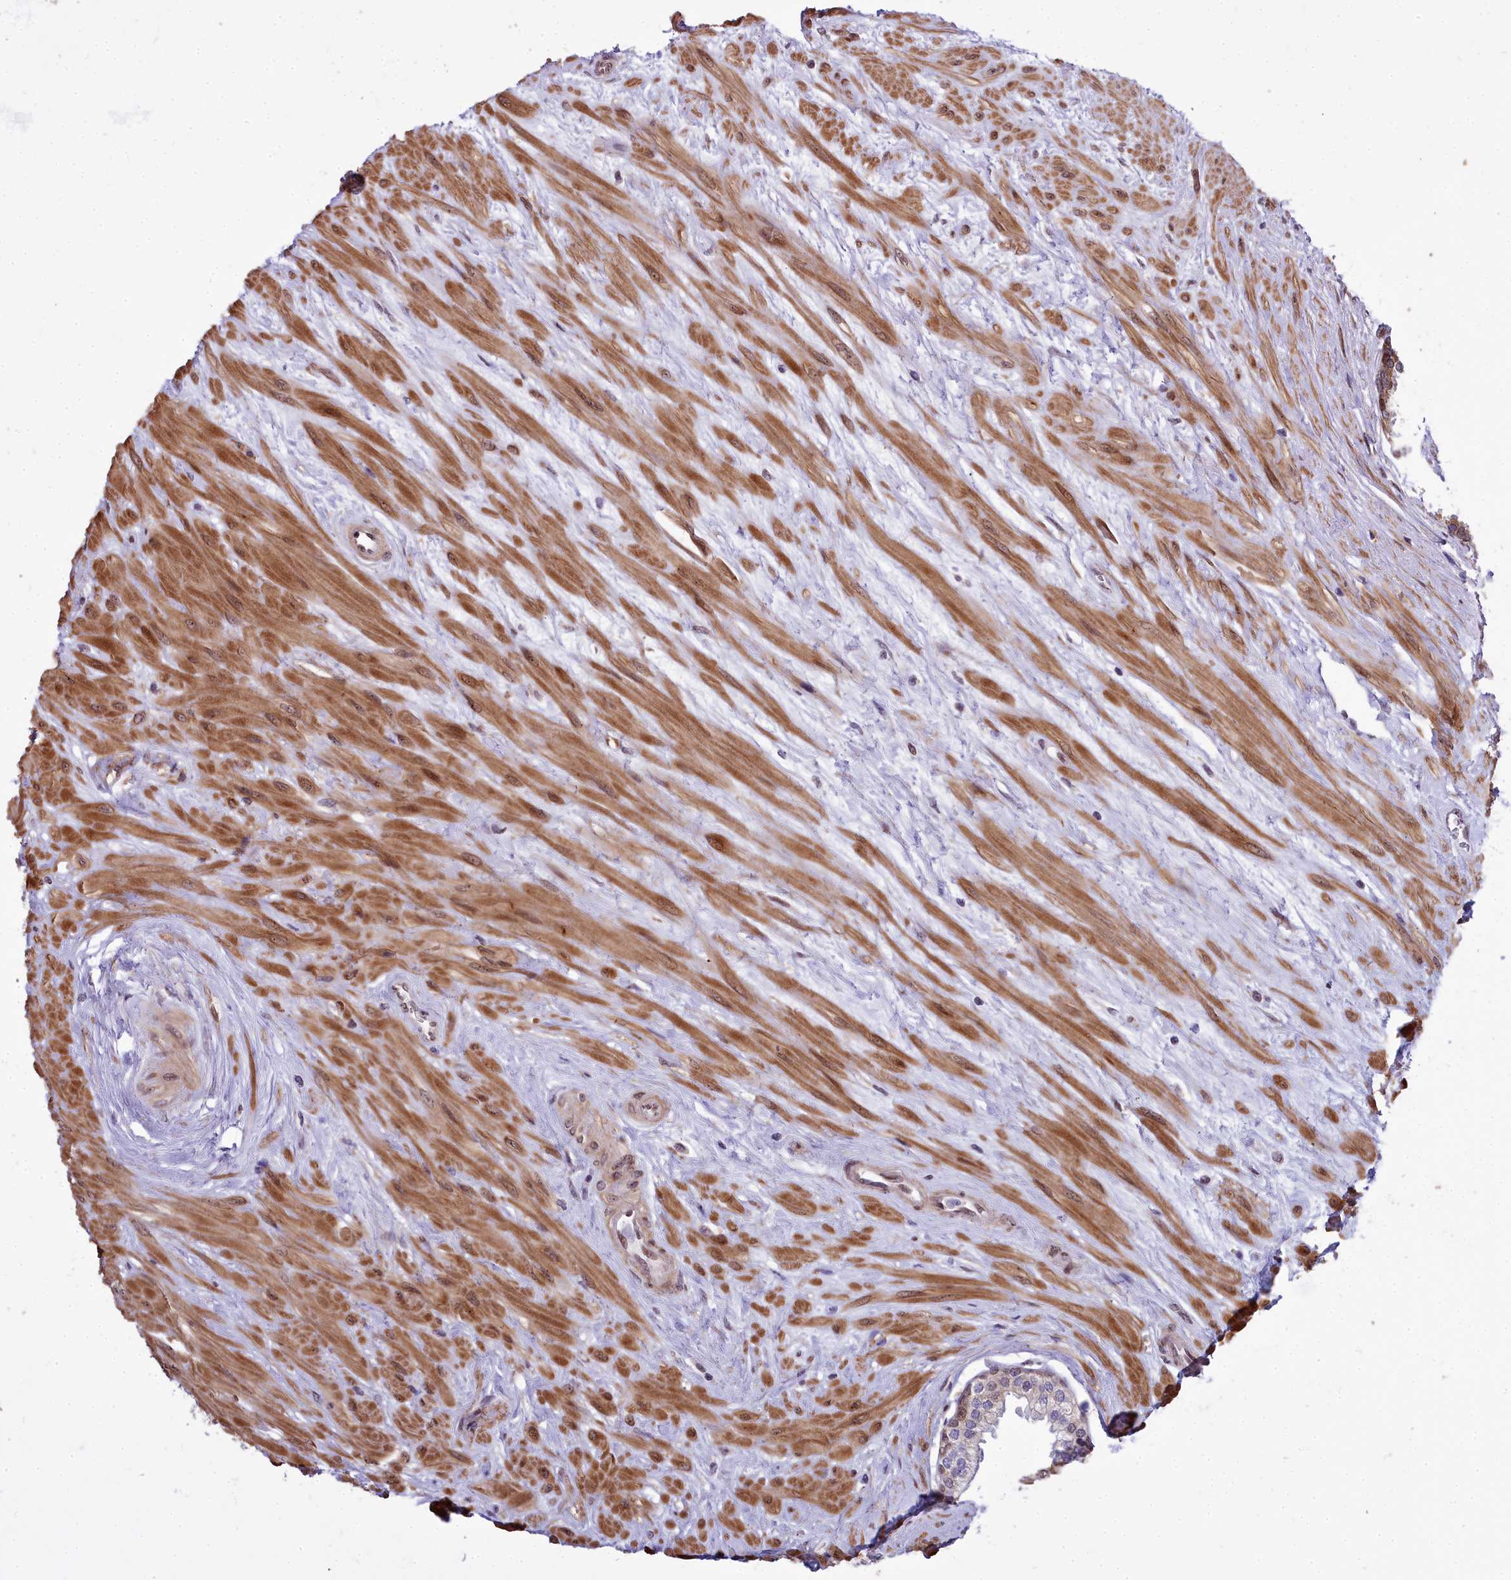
{"staining": {"intensity": "moderate", "quantity": "<25%", "location": "cytoplasmic/membranous,nuclear"}, "tissue": "prostate", "cell_type": "Glandular cells", "image_type": "normal", "snomed": [{"axis": "morphology", "description": "Normal tissue, NOS"}, {"axis": "topography", "description": "Prostate"}], "caption": "A brown stain labels moderate cytoplasmic/membranous,nuclear staining of a protein in glandular cells of benign prostate. (Stains: DAB (3,3'-diaminobenzidine) in brown, nuclei in blue, Microscopy: brightfield microscopy at high magnification).", "gene": "ABCB8", "patient": {"sex": "male", "age": 57}}